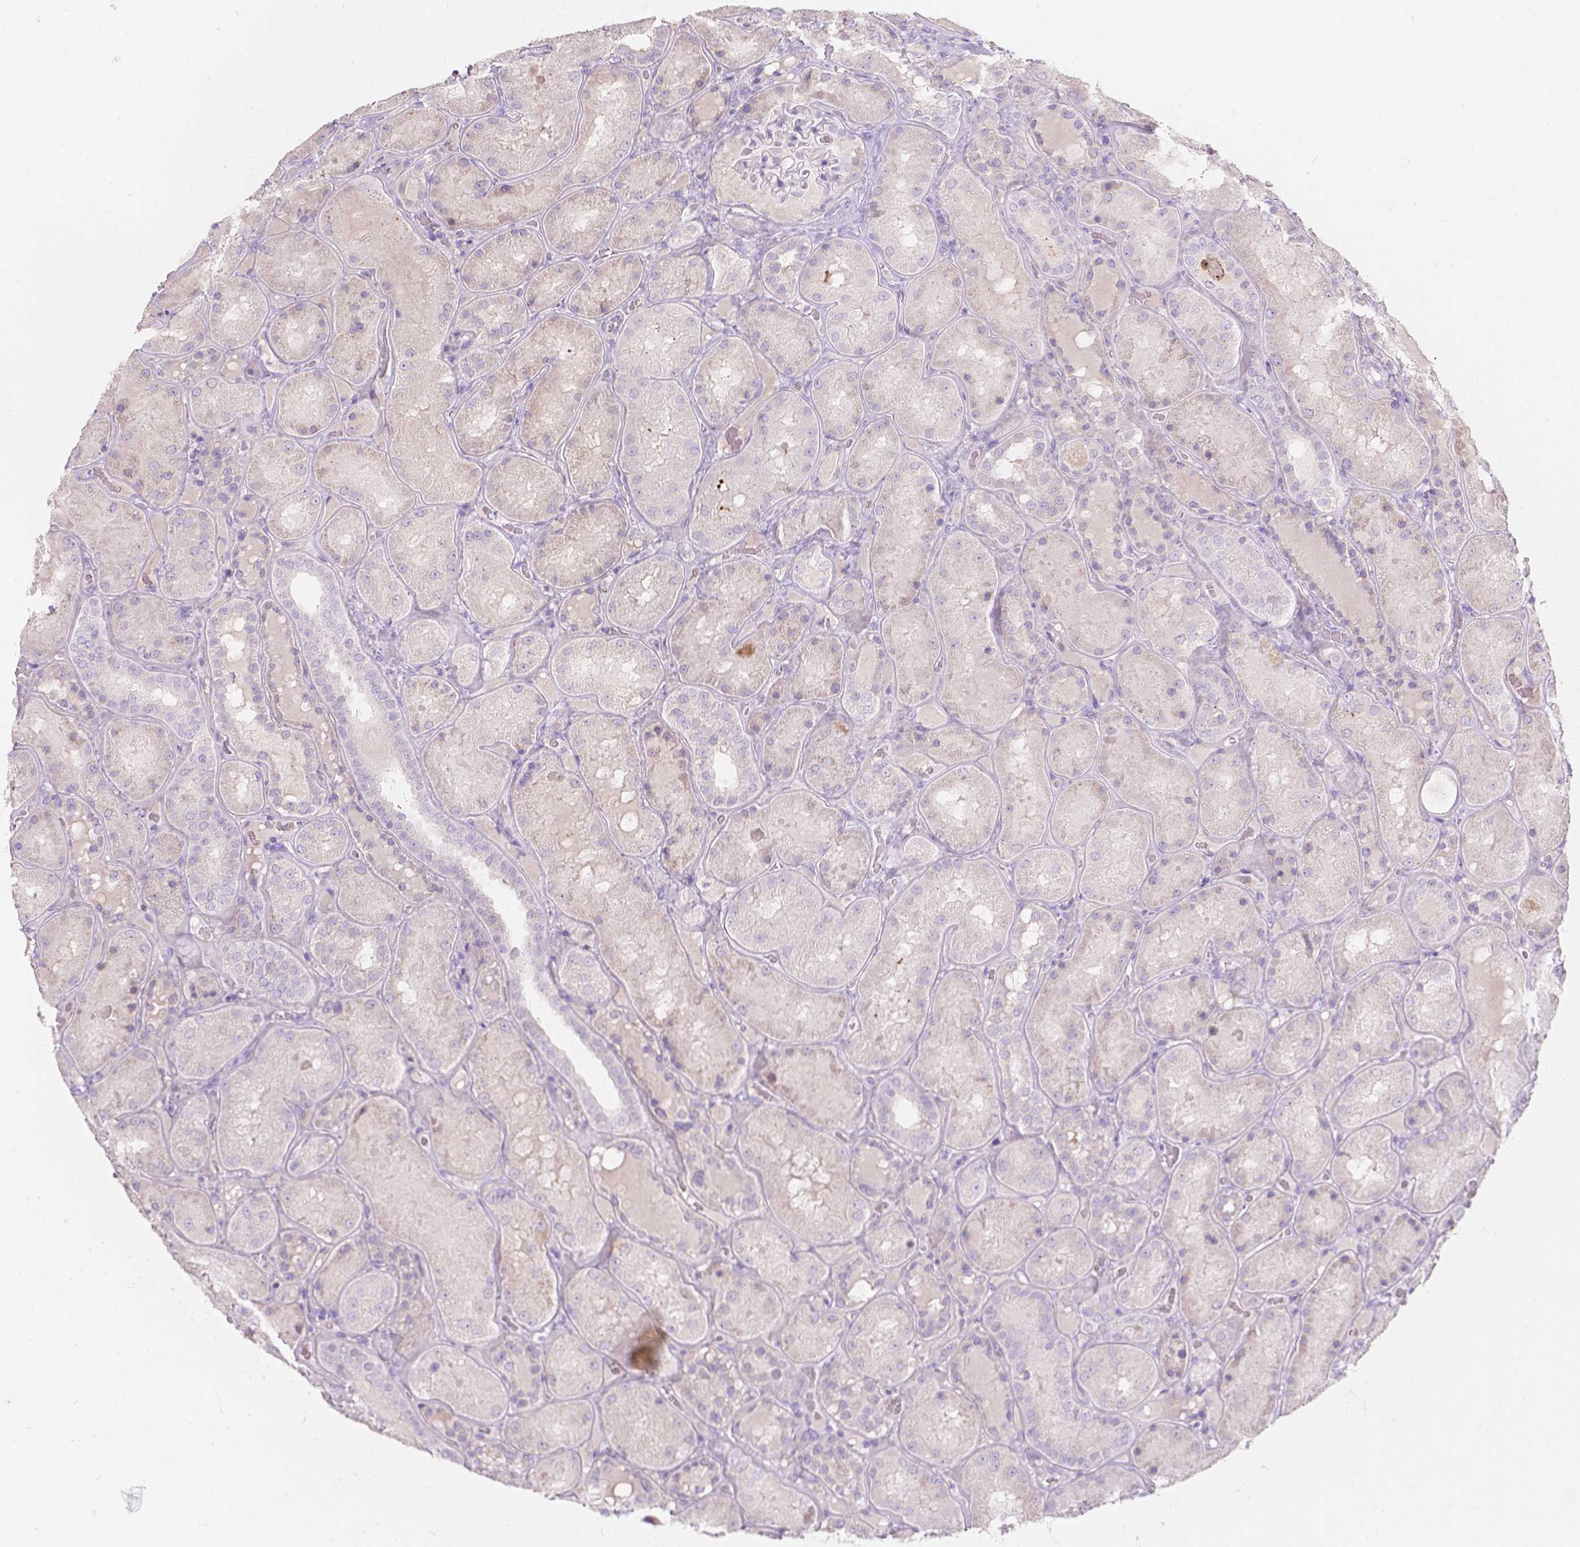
{"staining": {"intensity": "negative", "quantity": "none", "location": "none"}, "tissue": "kidney", "cell_type": "Cells in glomeruli", "image_type": "normal", "snomed": [{"axis": "morphology", "description": "Normal tissue, NOS"}, {"axis": "topography", "description": "Kidney"}], "caption": "Photomicrograph shows no protein staining in cells in glomeruli of normal kidney. (DAB (3,3'-diaminobenzidine) immunohistochemistry, high magnification).", "gene": "HTN3", "patient": {"sex": "male", "age": 73}}